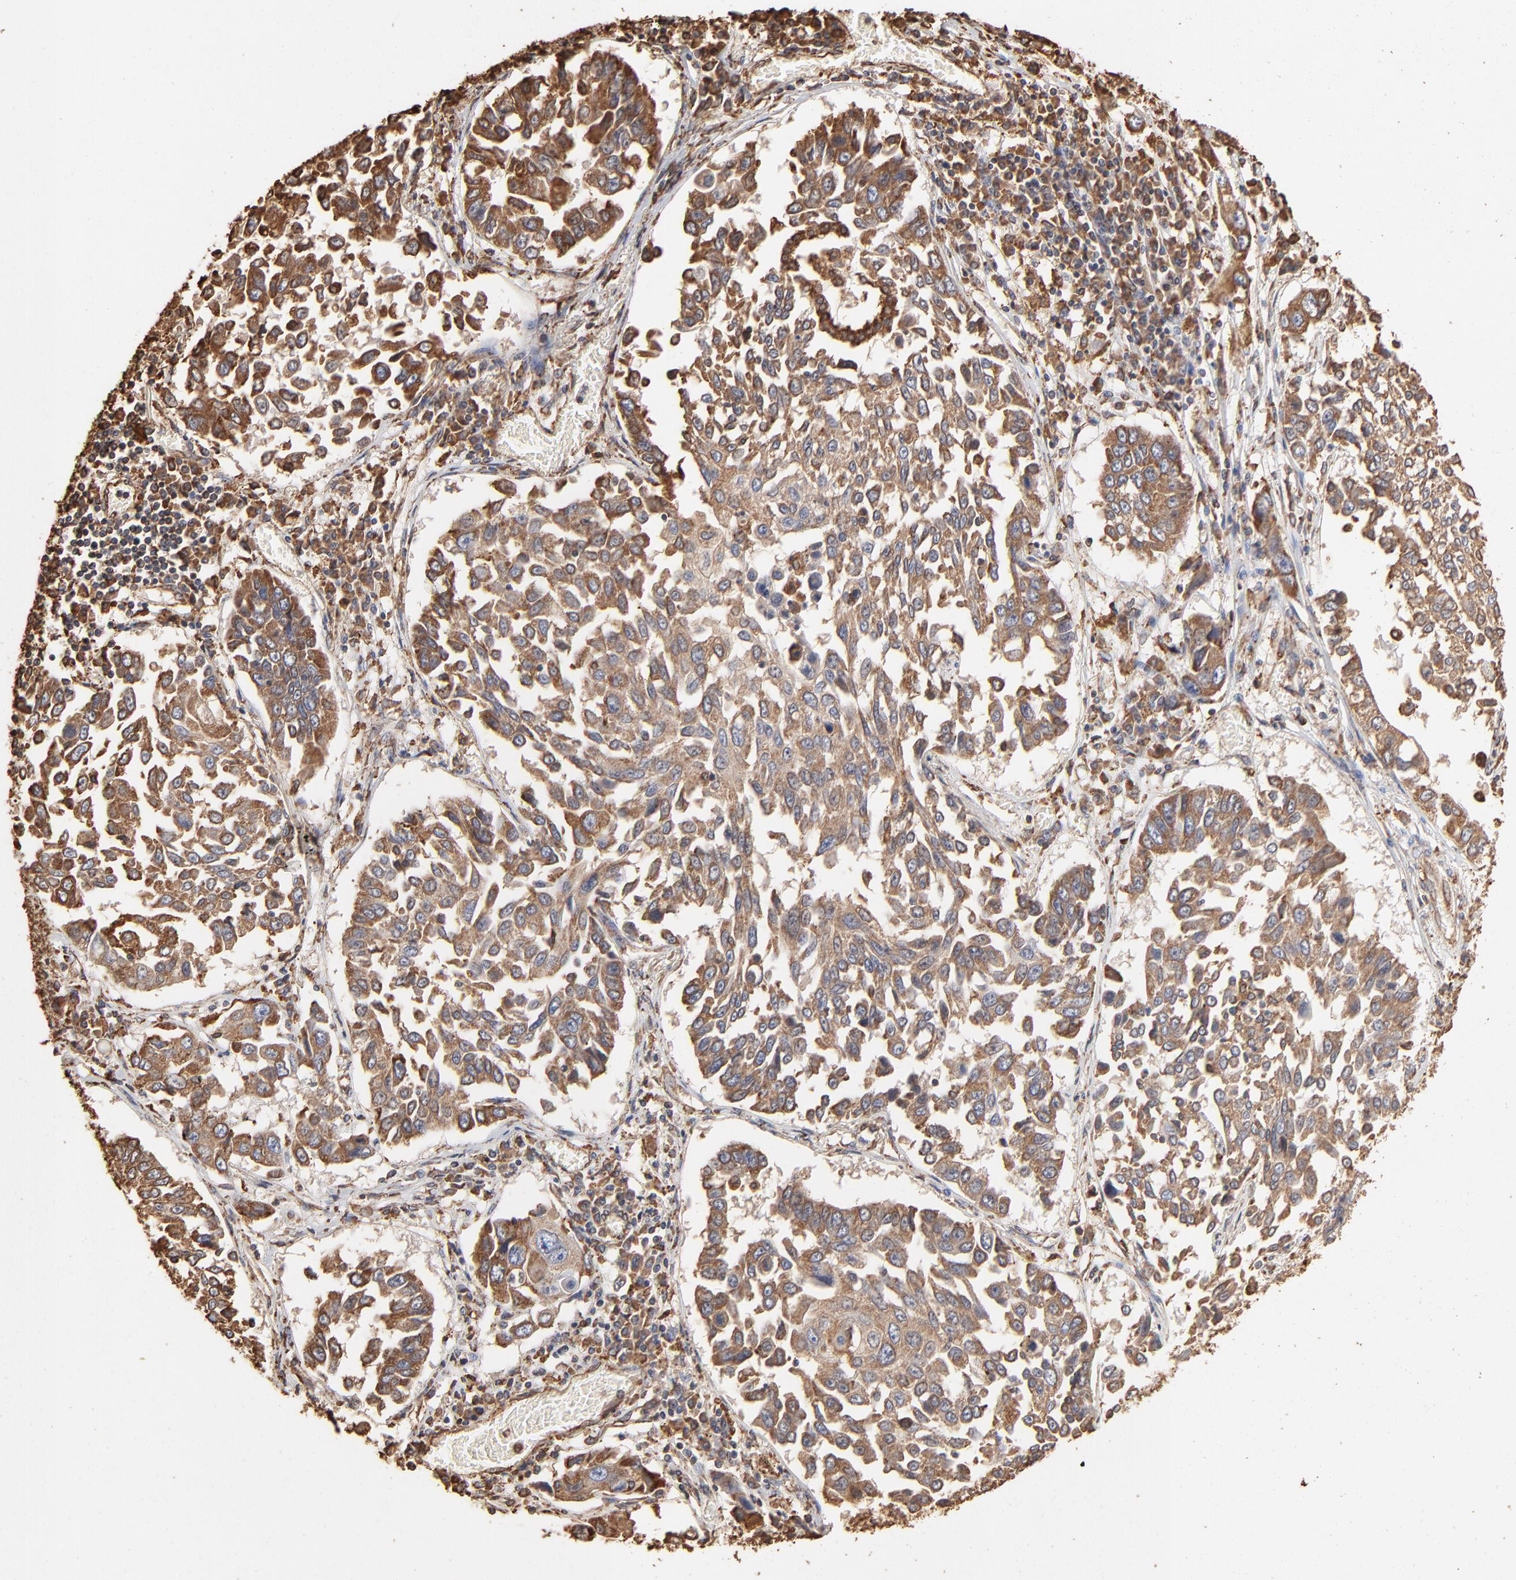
{"staining": {"intensity": "moderate", "quantity": ">75%", "location": "cytoplasmic/membranous"}, "tissue": "lung cancer", "cell_type": "Tumor cells", "image_type": "cancer", "snomed": [{"axis": "morphology", "description": "Squamous cell carcinoma, NOS"}, {"axis": "topography", "description": "Lung"}], "caption": "Lung cancer (squamous cell carcinoma) stained for a protein exhibits moderate cytoplasmic/membranous positivity in tumor cells.", "gene": "PDIA3", "patient": {"sex": "male", "age": 71}}